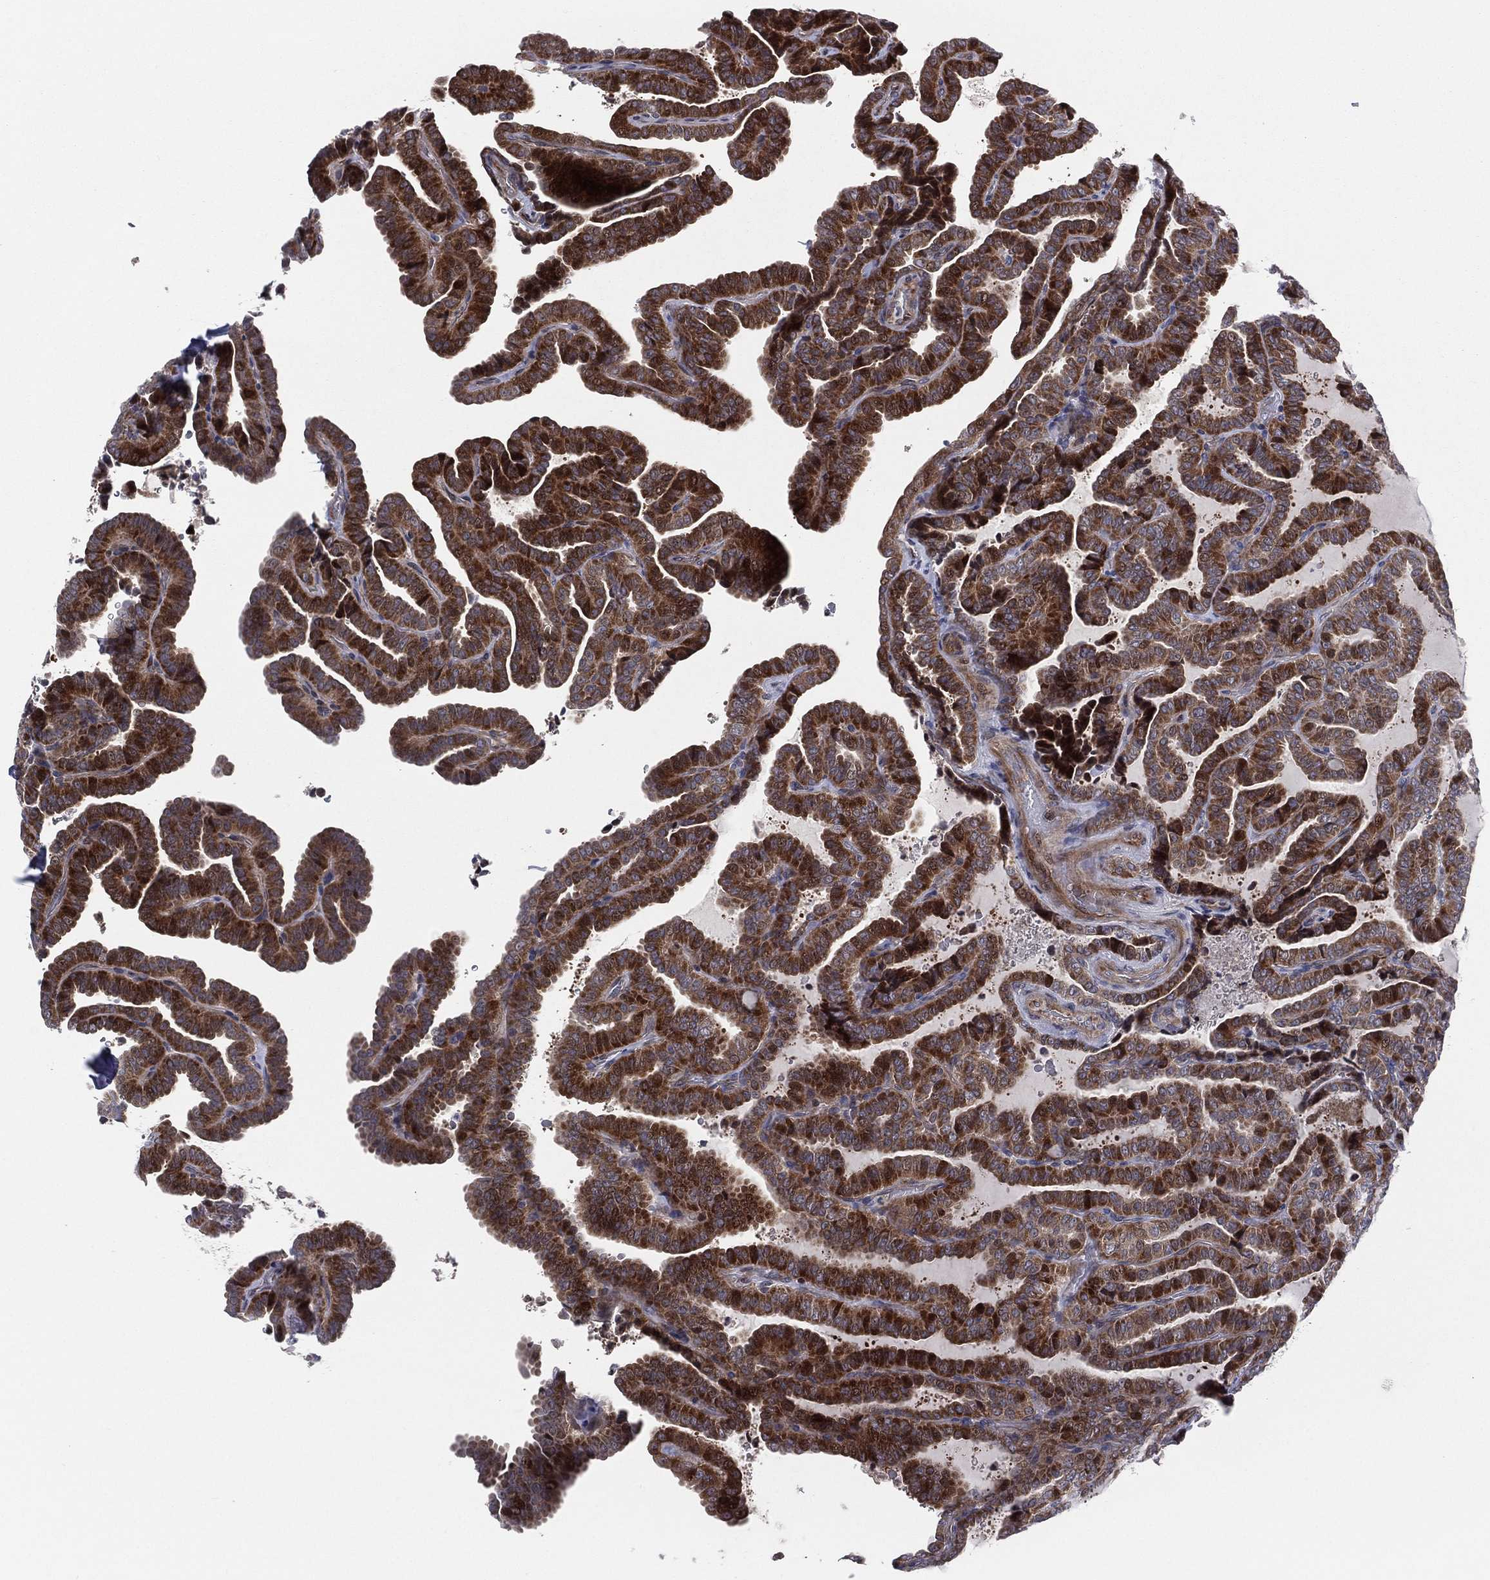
{"staining": {"intensity": "strong", "quantity": ">75%", "location": "cytoplasmic/membranous"}, "tissue": "thyroid cancer", "cell_type": "Tumor cells", "image_type": "cancer", "snomed": [{"axis": "morphology", "description": "Papillary adenocarcinoma, NOS"}, {"axis": "topography", "description": "Thyroid gland"}], "caption": "DAB (3,3'-diaminobenzidine) immunohistochemical staining of human thyroid cancer (papillary adenocarcinoma) exhibits strong cytoplasmic/membranous protein staining in approximately >75% of tumor cells.", "gene": "UTP14A", "patient": {"sex": "female", "age": 39}}